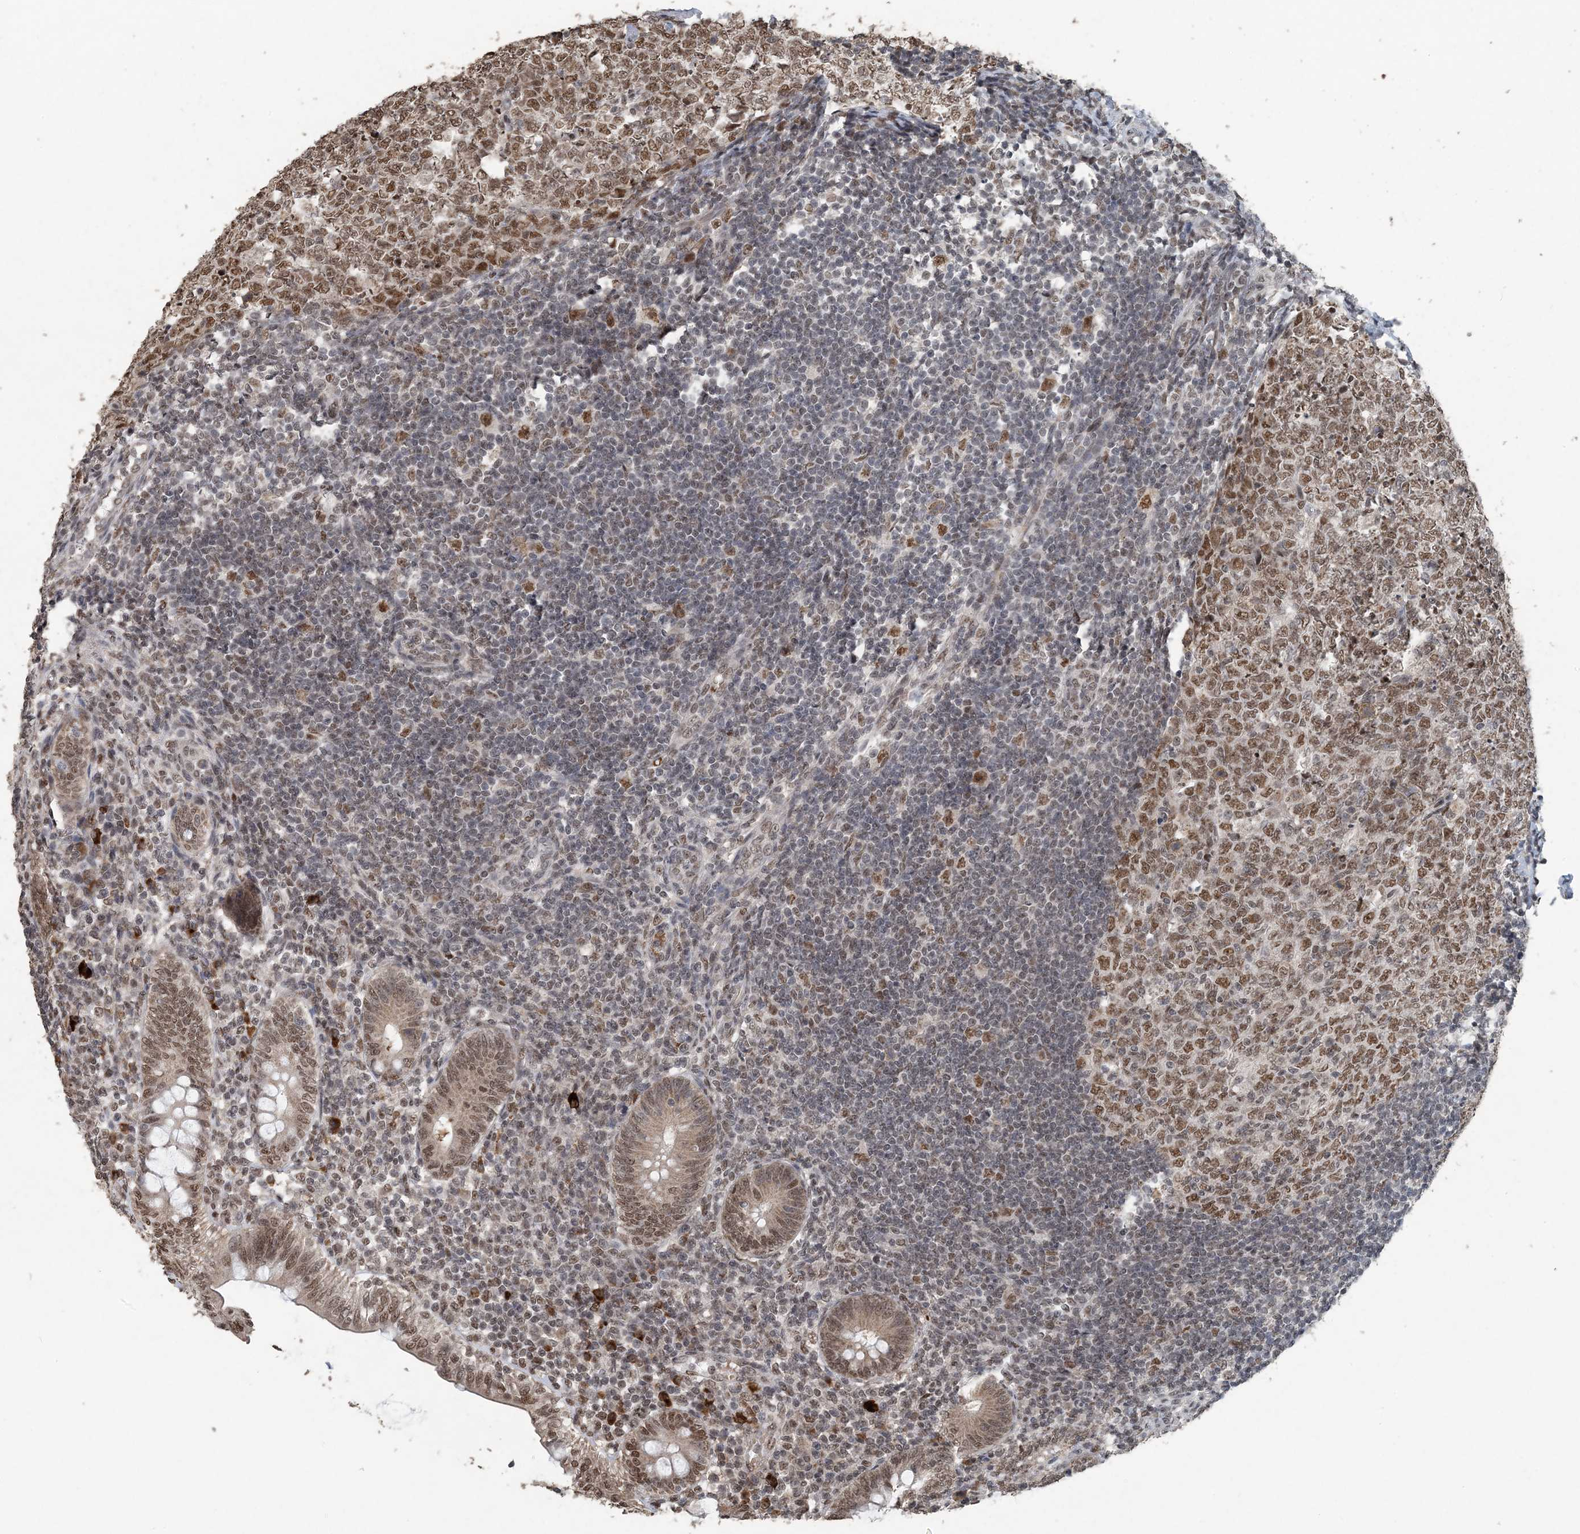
{"staining": {"intensity": "moderate", "quantity": ">75%", "location": "nuclear"}, "tissue": "appendix", "cell_type": "Glandular cells", "image_type": "normal", "snomed": [{"axis": "morphology", "description": "Normal tissue, NOS"}, {"axis": "topography", "description": "Appendix"}], "caption": "IHC image of benign appendix stained for a protein (brown), which exhibits medium levels of moderate nuclear expression in approximately >75% of glandular cells.", "gene": "MBD2", "patient": {"sex": "male", "age": 14}}